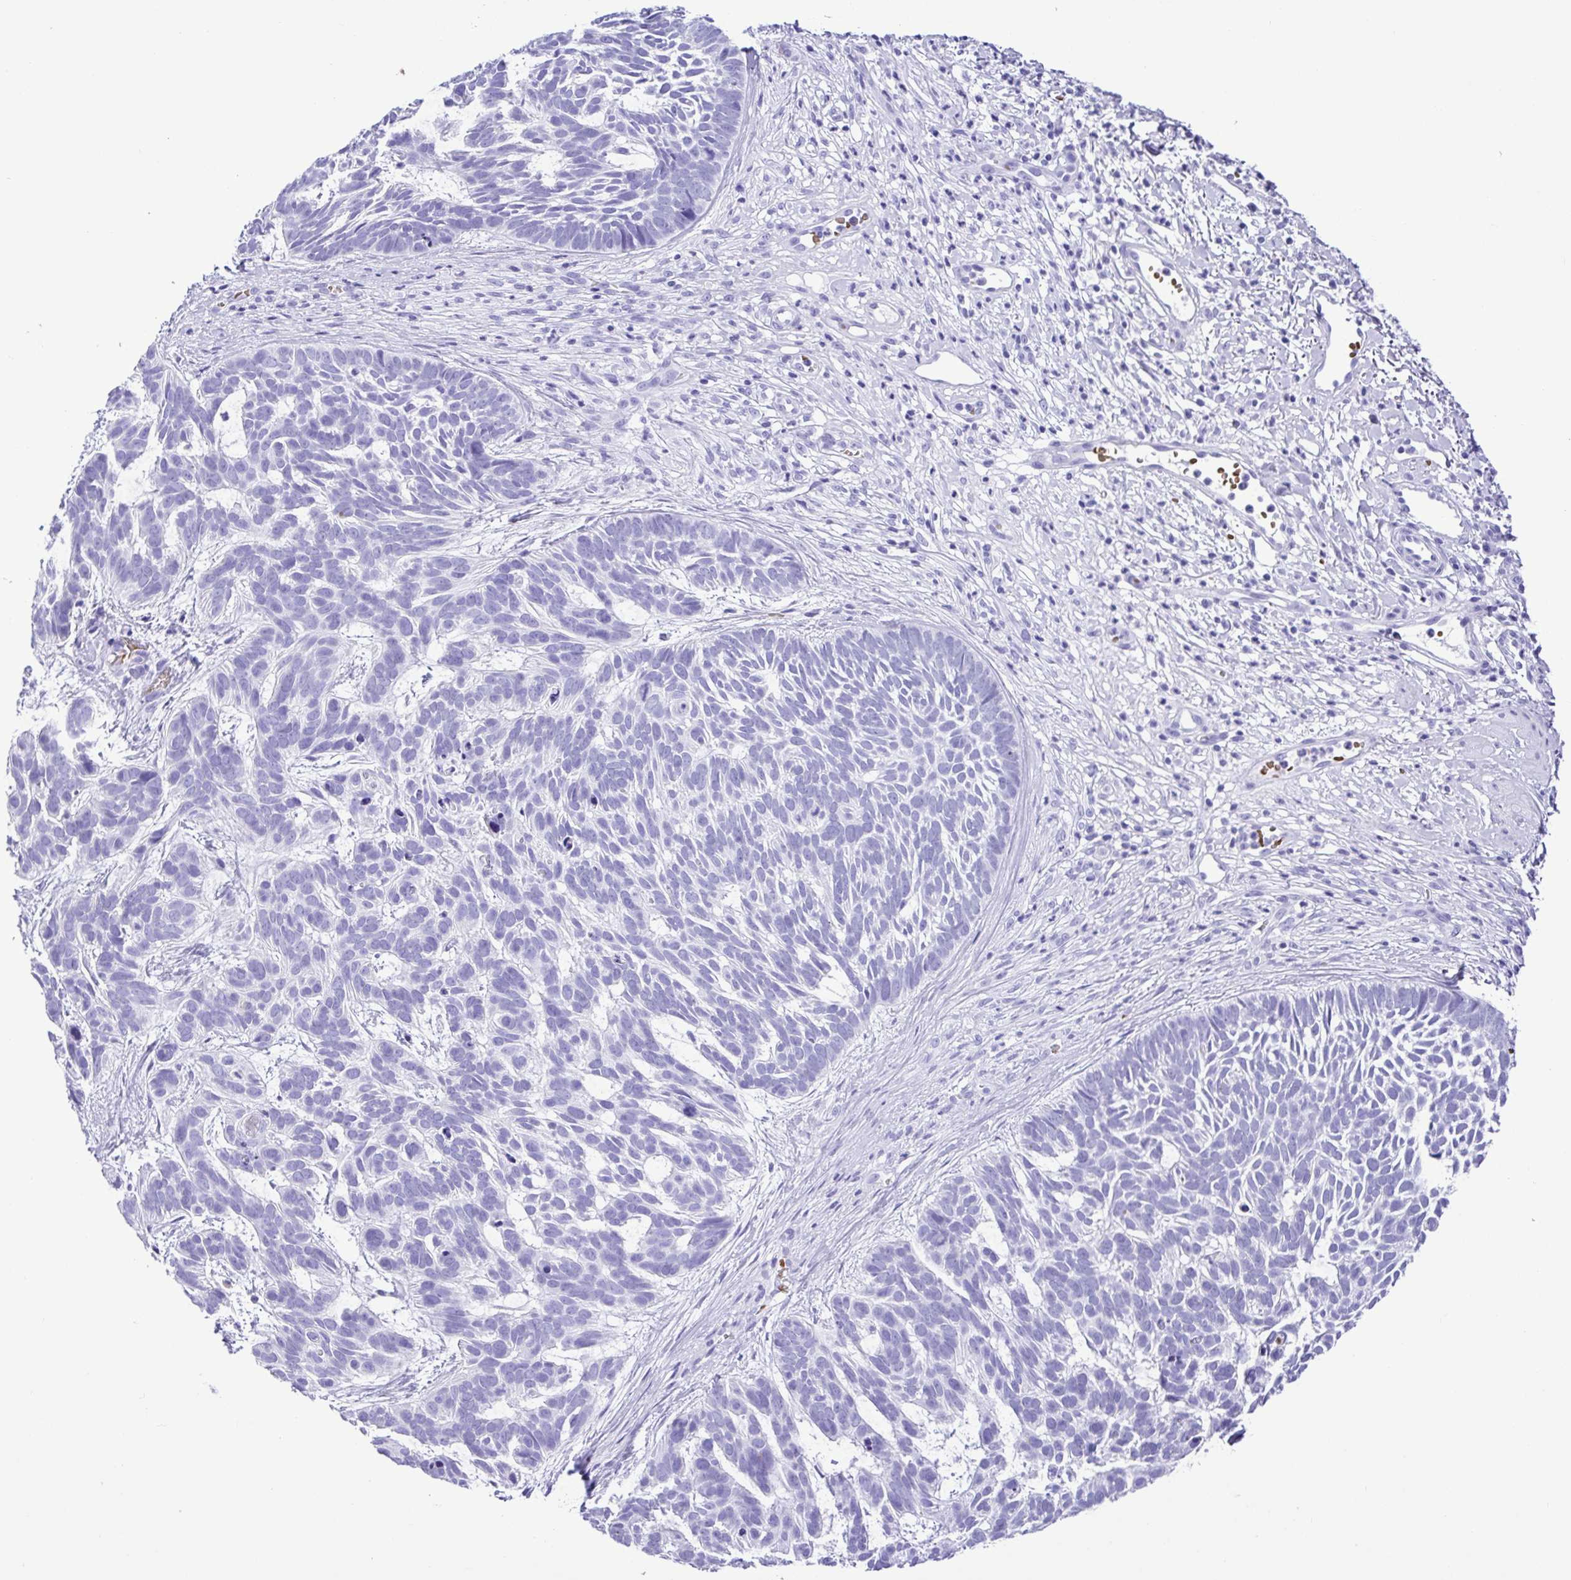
{"staining": {"intensity": "negative", "quantity": "none", "location": "none"}, "tissue": "skin cancer", "cell_type": "Tumor cells", "image_type": "cancer", "snomed": [{"axis": "morphology", "description": "Basal cell carcinoma"}, {"axis": "topography", "description": "Skin"}], "caption": "Basal cell carcinoma (skin) was stained to show a protein in brown. There is no significant positivity in tumor cells. (Stains: DAB (3,3'-diaminobenzidine) immunohistochemistry (IHC) with hematoxylin counter stain, Microscopy: brightfield microscopy at high magnification).", "gene": "SYT1", "patient": {"sex": "male", "age": 78}}